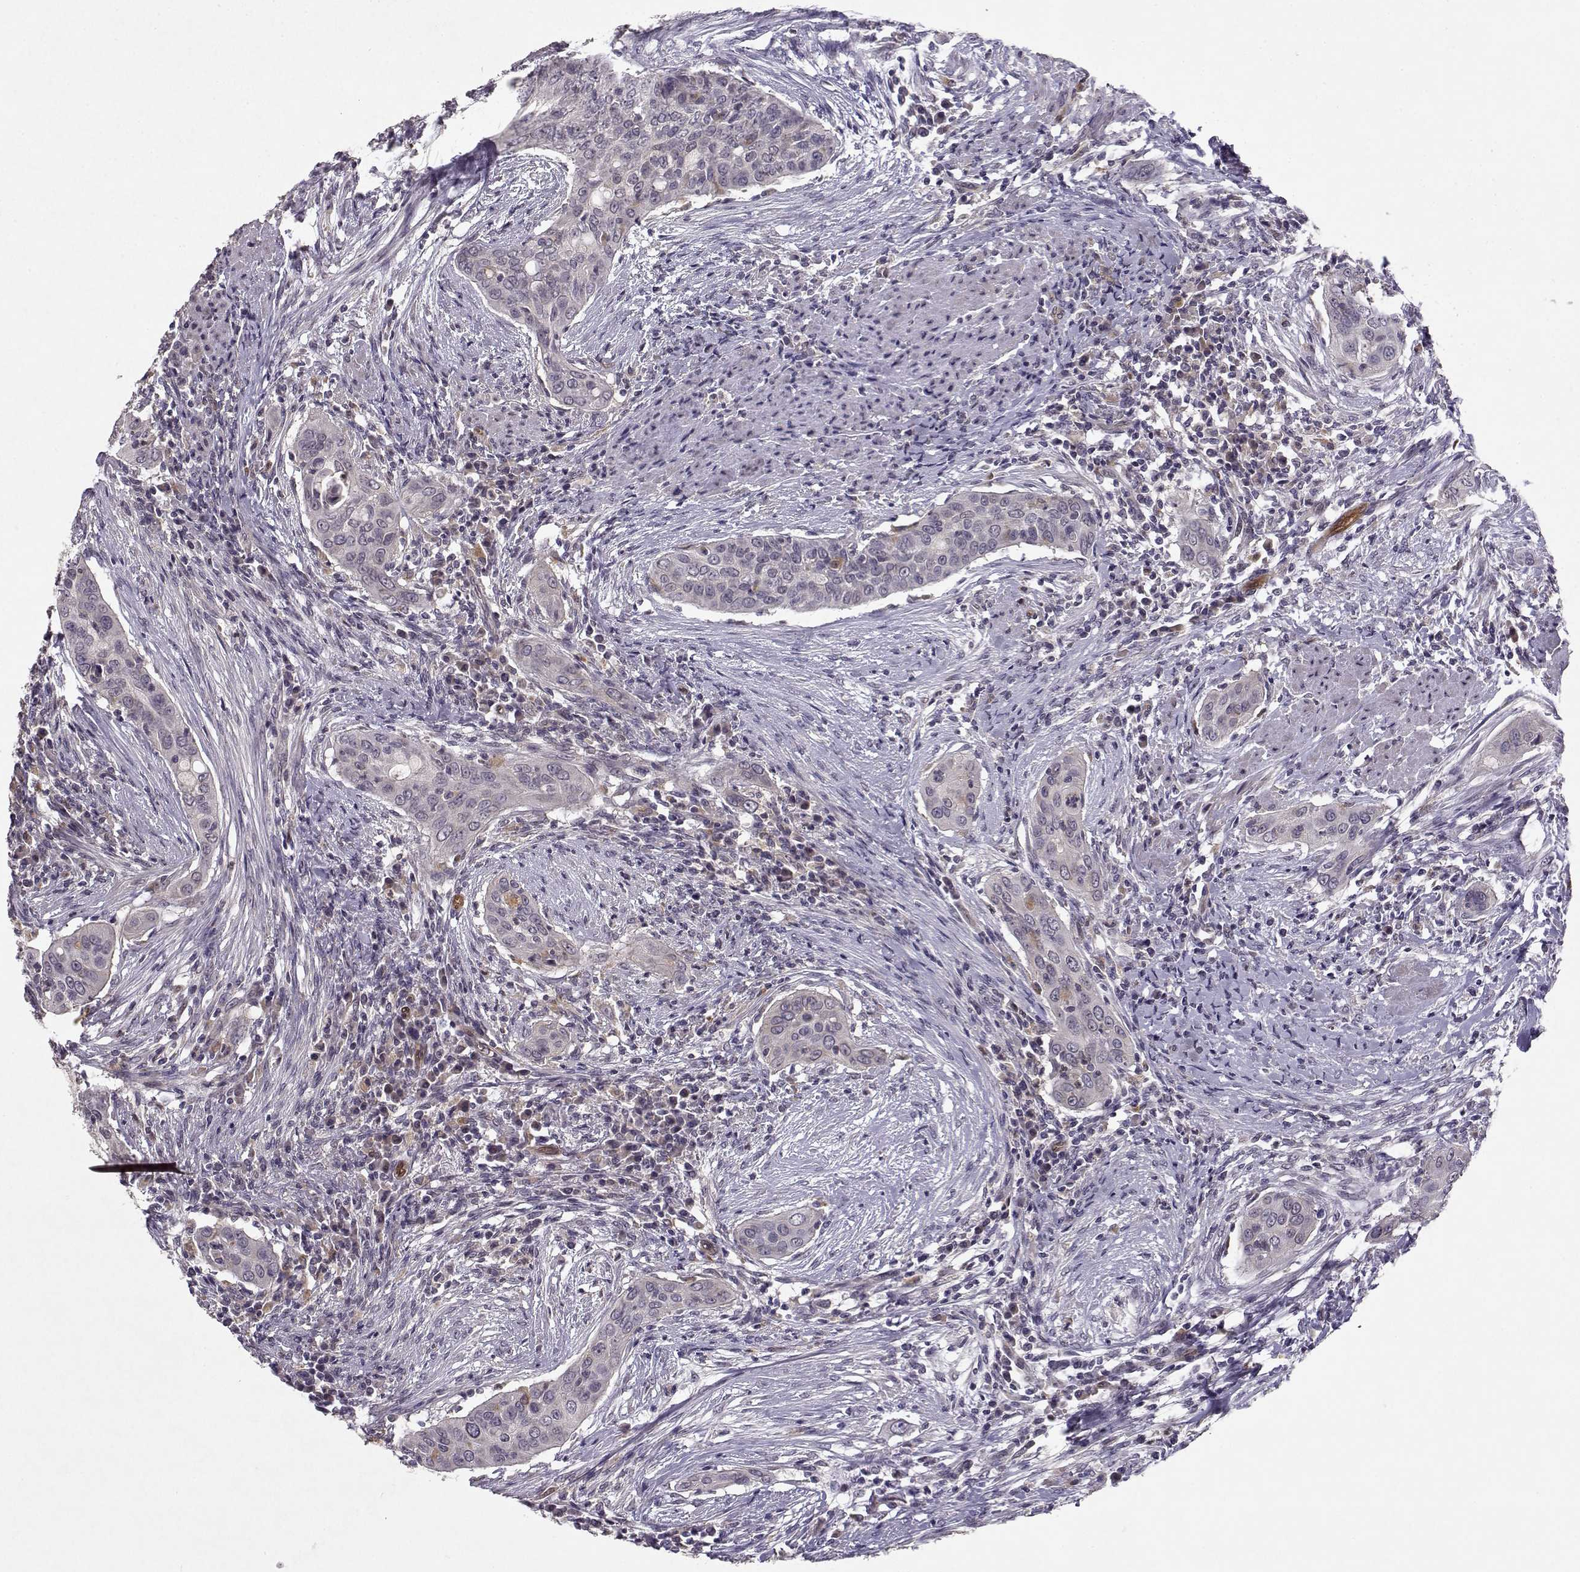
{"staining": {"intensity": "negative", "quantity": "none", "location": "none"}, "tissue": "urothelial cancer", "cell_type": "Tumor cells", "image_type": "cancer", "snomed": [{"axis": "morphology", "description": "Urothelial carcinoma, High grade"}, {"axis": "topography", "description": "Urinary bladder"}], "caption": "This is a histopathology image of immunohistochemistry (IHC) staining of urothelial cancer, which shows no staining in tumor cells.", "gene": "BMX", "patient": {"sex": "male", "age": 82}}